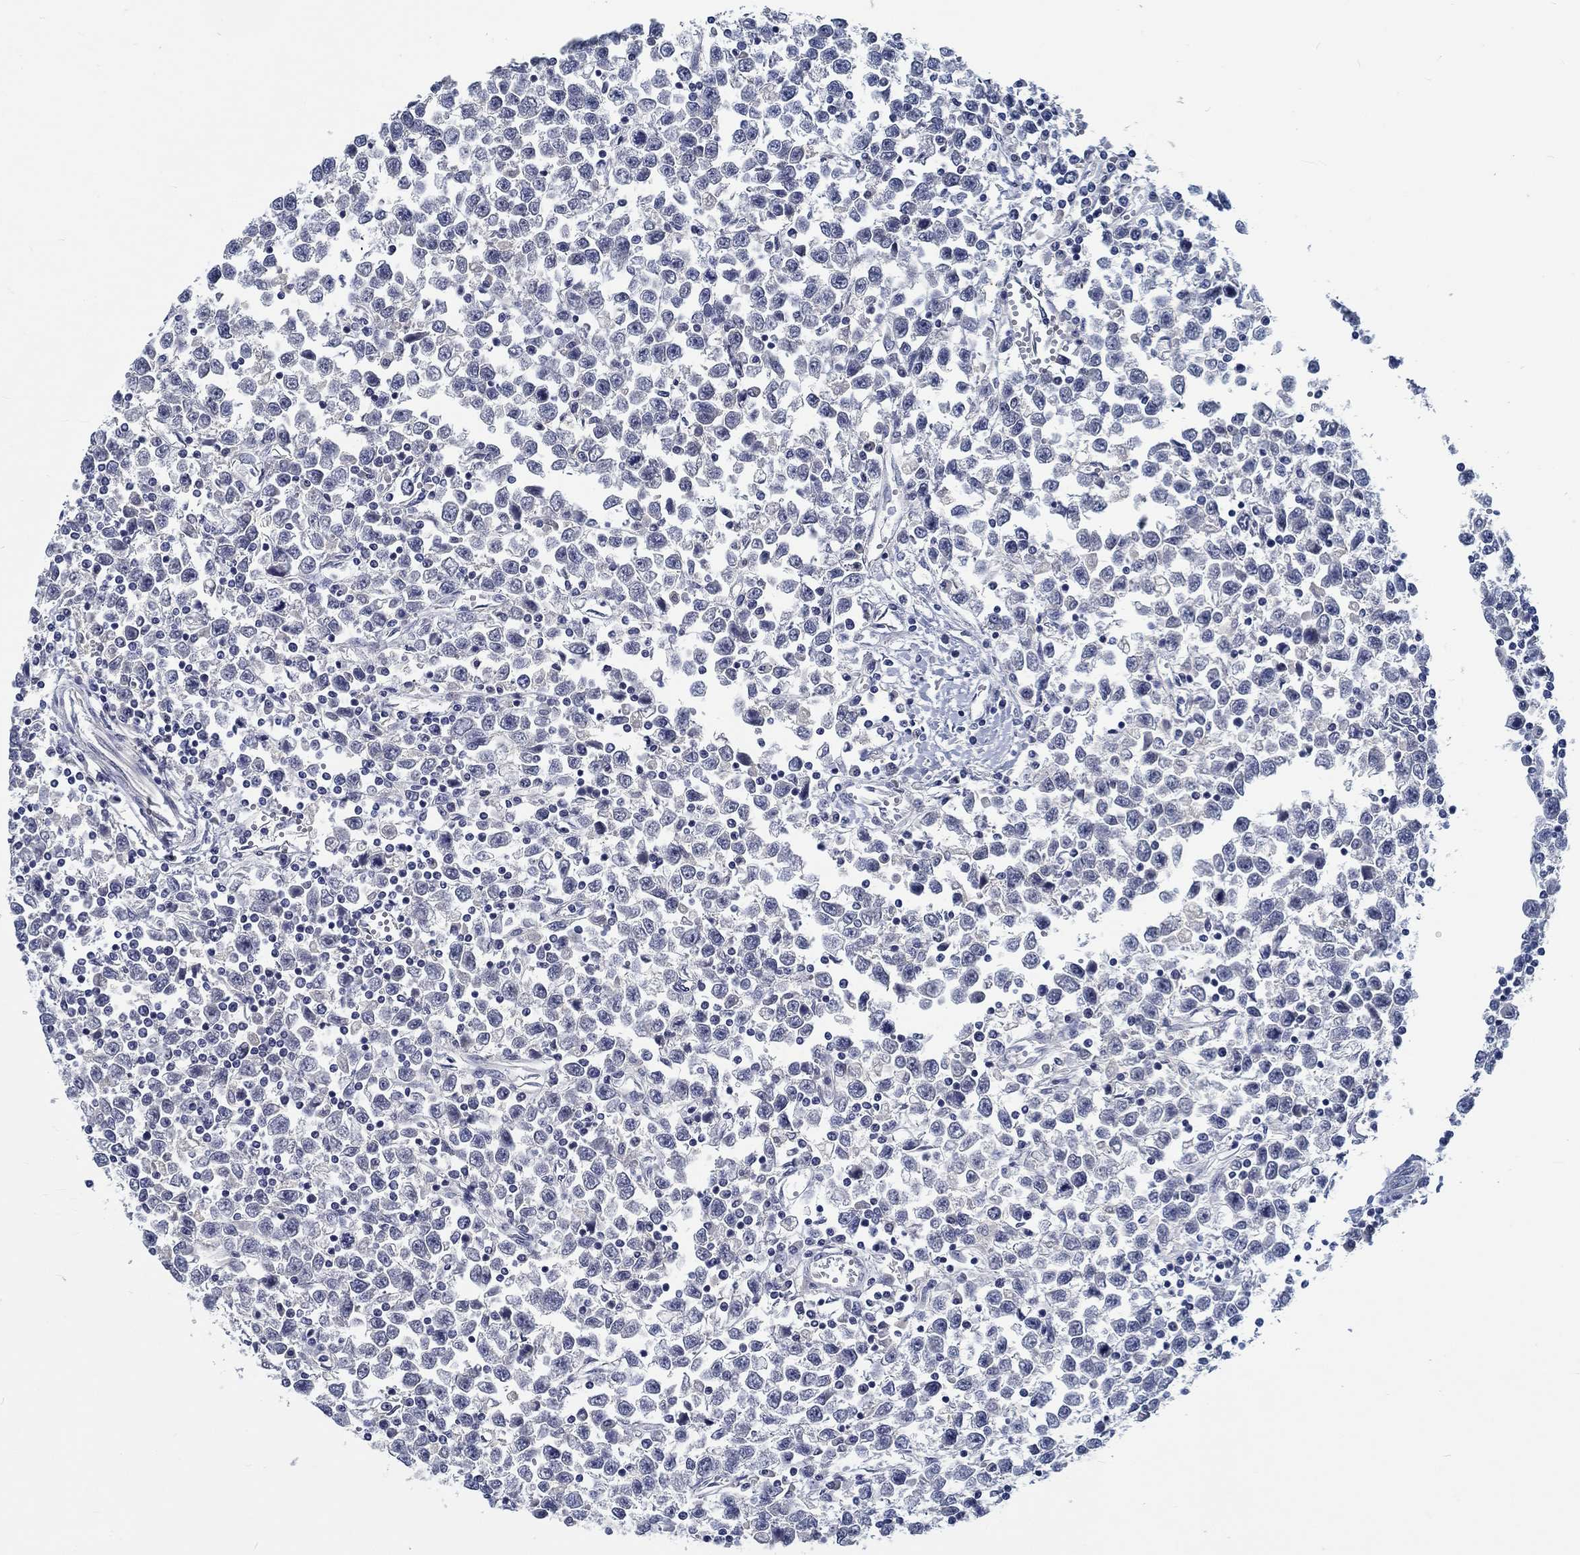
{"staining": {"intensity": "negative", "quantity": "none", "location": "none"}, "tissue": "testis cancer", "cell_type": "Tumor cells", "image_type": "cancer", "snomed": [{"axis": "morphology", "description": "Seminoma, NOS"}, {"axis": "topography", "description": "Testis"}], "caption": "This photomicrograph is of testis cancer (seminoma) stained with IHC to label a protein in brown with the nuclei are counter-stained blue. There is no positivity in tumor cells.", "gene": "MYBPC1", "patient": {"sex": "male", "age": 34}}